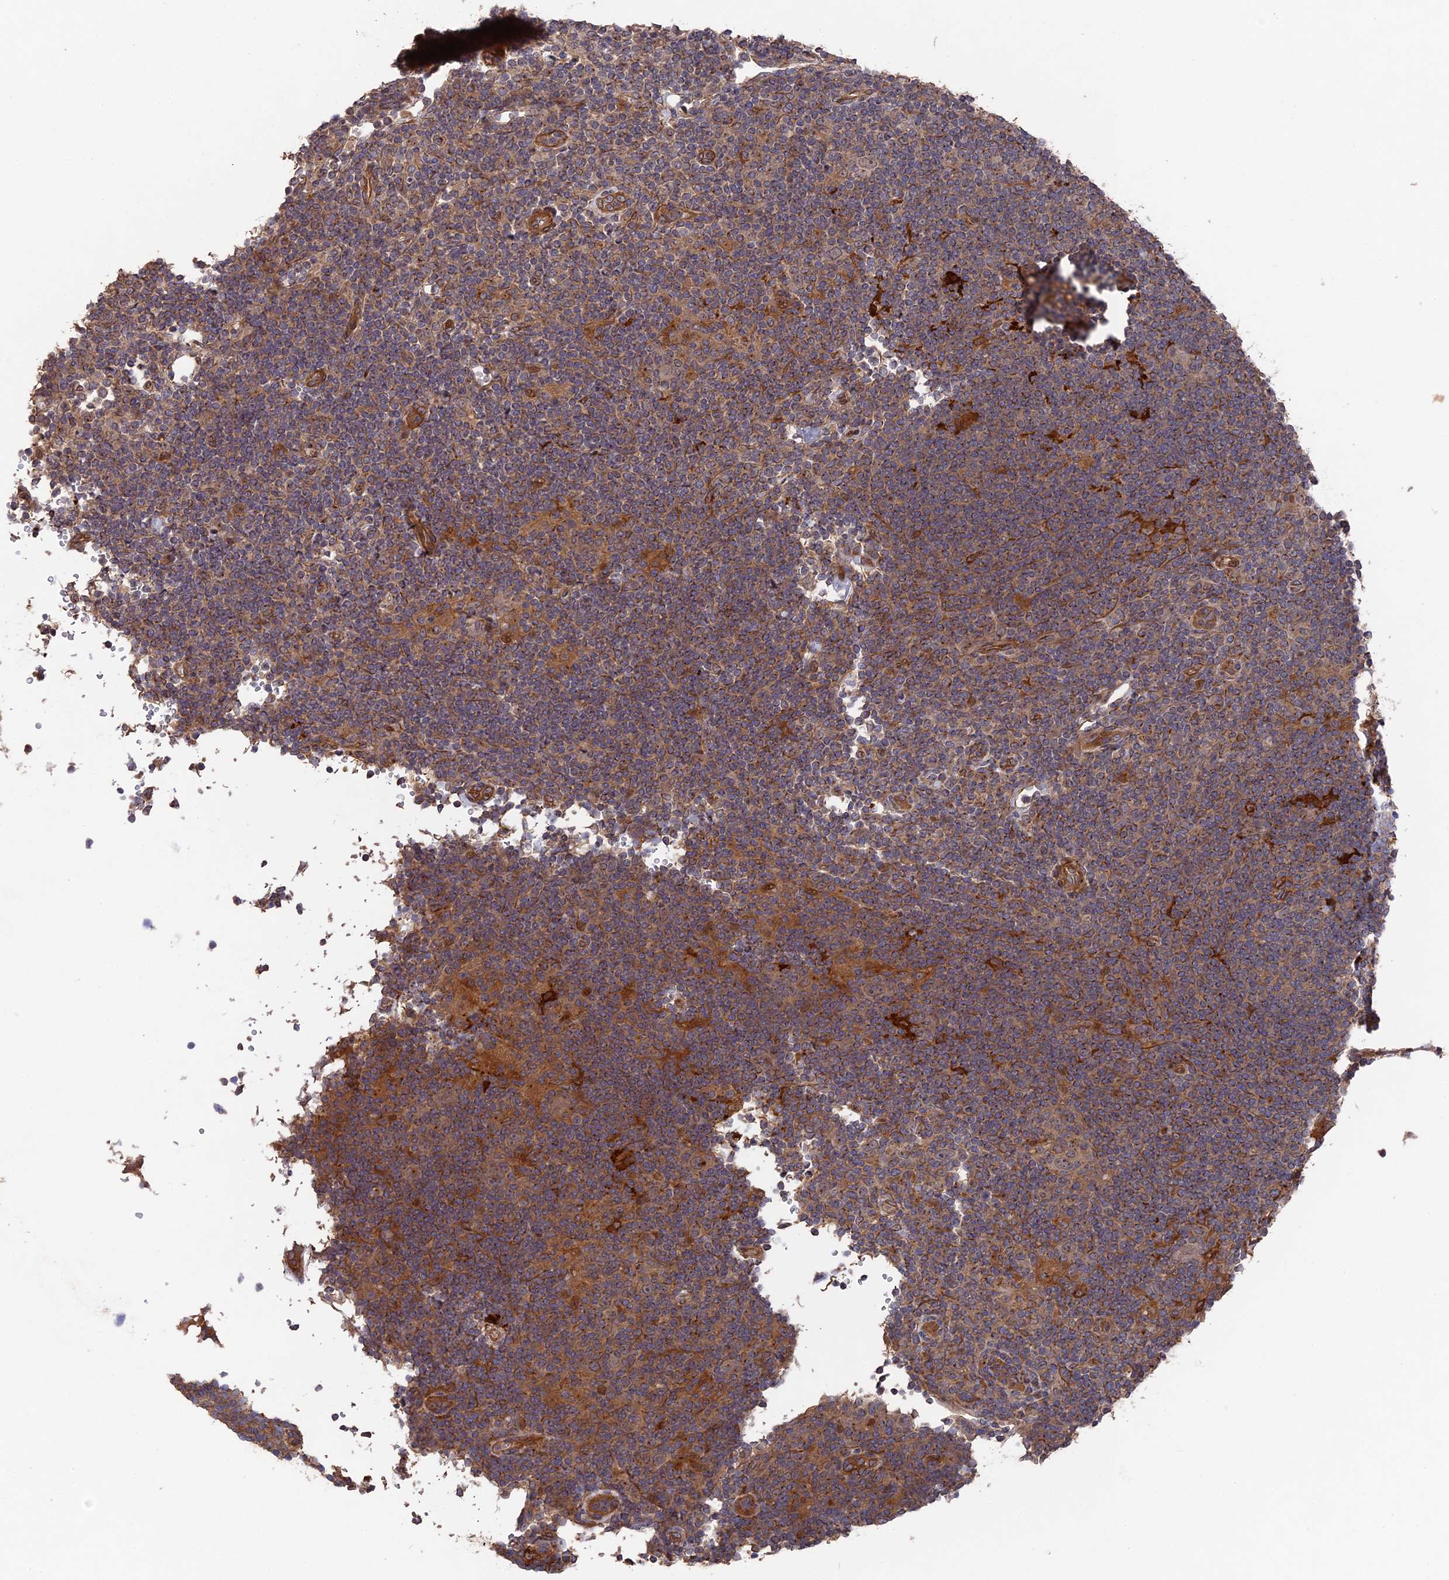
{"staining": {"intensity": "negative", "quantity": "none", "location": "none"}, "tissue": "lymphoma", "cell_type": "Tumor cells", "image_type": "cancer", "snomed": [{"axis": "morphology", "description": "Hodgkin's disease, NOS"}, {"axis": "topography", "description": "Lymph node"}], "caption": "Tumor cells are negative for brown protein staining in lymphoma.", "gene": "DEF8", "patient": {"sex": "female", "age": 57}}